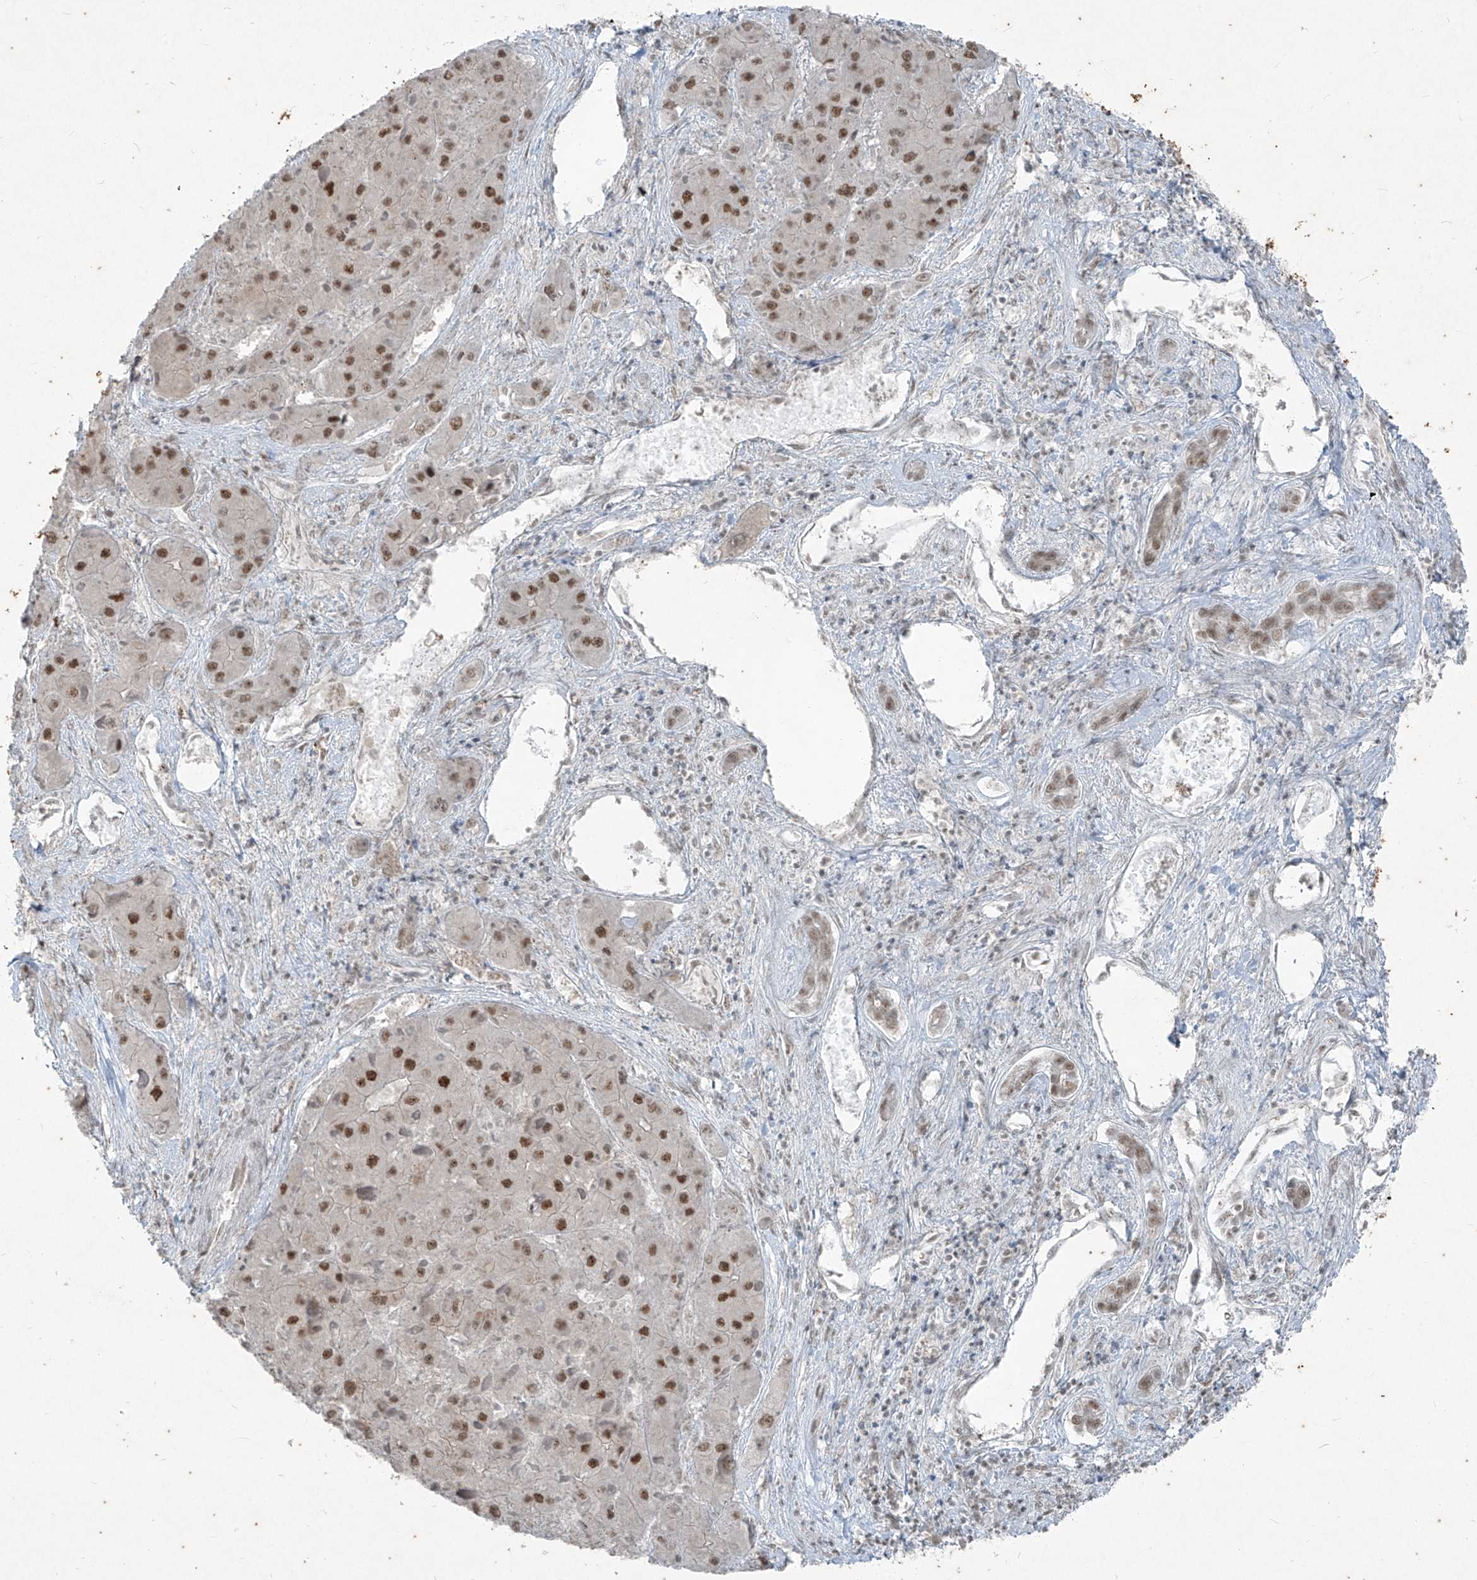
{"staining": {"intensity": "moderate", "quantity": "25%-75%", "location": "nuclear"}, "tissue": "liver cancer", "cell_type": "Tumor cells", "image_type": "cancer", "snomed": [{"axis": "morphology", "description": "Carcinoma, Hepatocellular, NOS"}, {"axis": "topography", "description": "Liver"}], "caption": "Immunohistochemistry of hepatocellular carcinoma (liver) reveals medium levels of moderate nuclear staining in about 25%-75% of tumor cells.", "gene": "ZNF354B", "patient": {"sex": "female", "age": 73}}